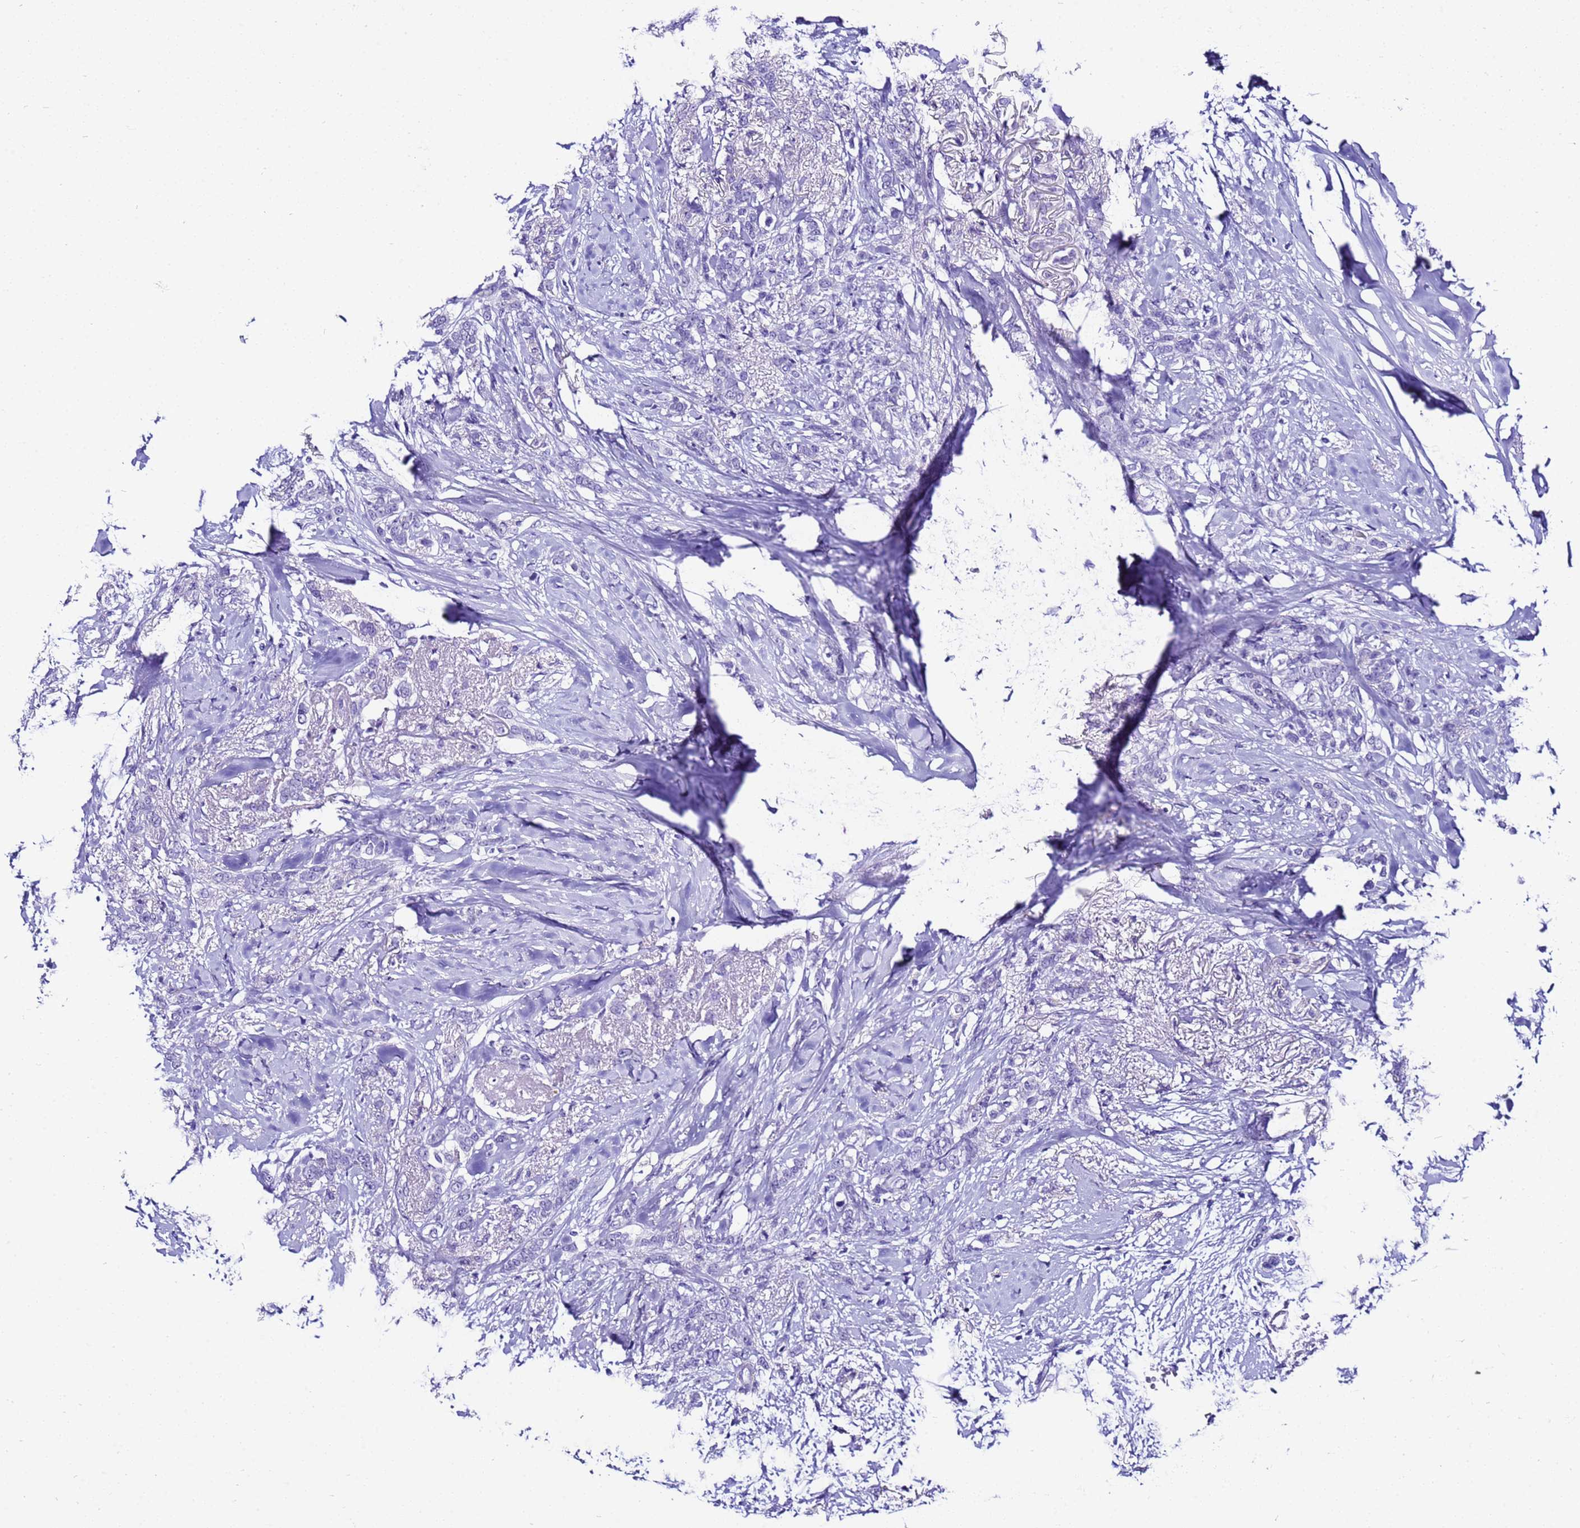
{"staining": {"intensity": "negative", "quantity": "none", "location": "none"}, "tissue": "breast cancer", "cell_type": "Tumor cells", "image_type": "cancer", "snomed": [{"axis": "morphology", "description": "Duct carcinoma"}, {"axis": "topography", "description": "Breast"}], "caption": "This is a micrograph of immunohistochemistry (IHC) staining of breast invasive ductal carcinoma, which shows no expression in tumor cells.", "gene": "ZNF417", "patient": {"sex": "female", "age": 72}}